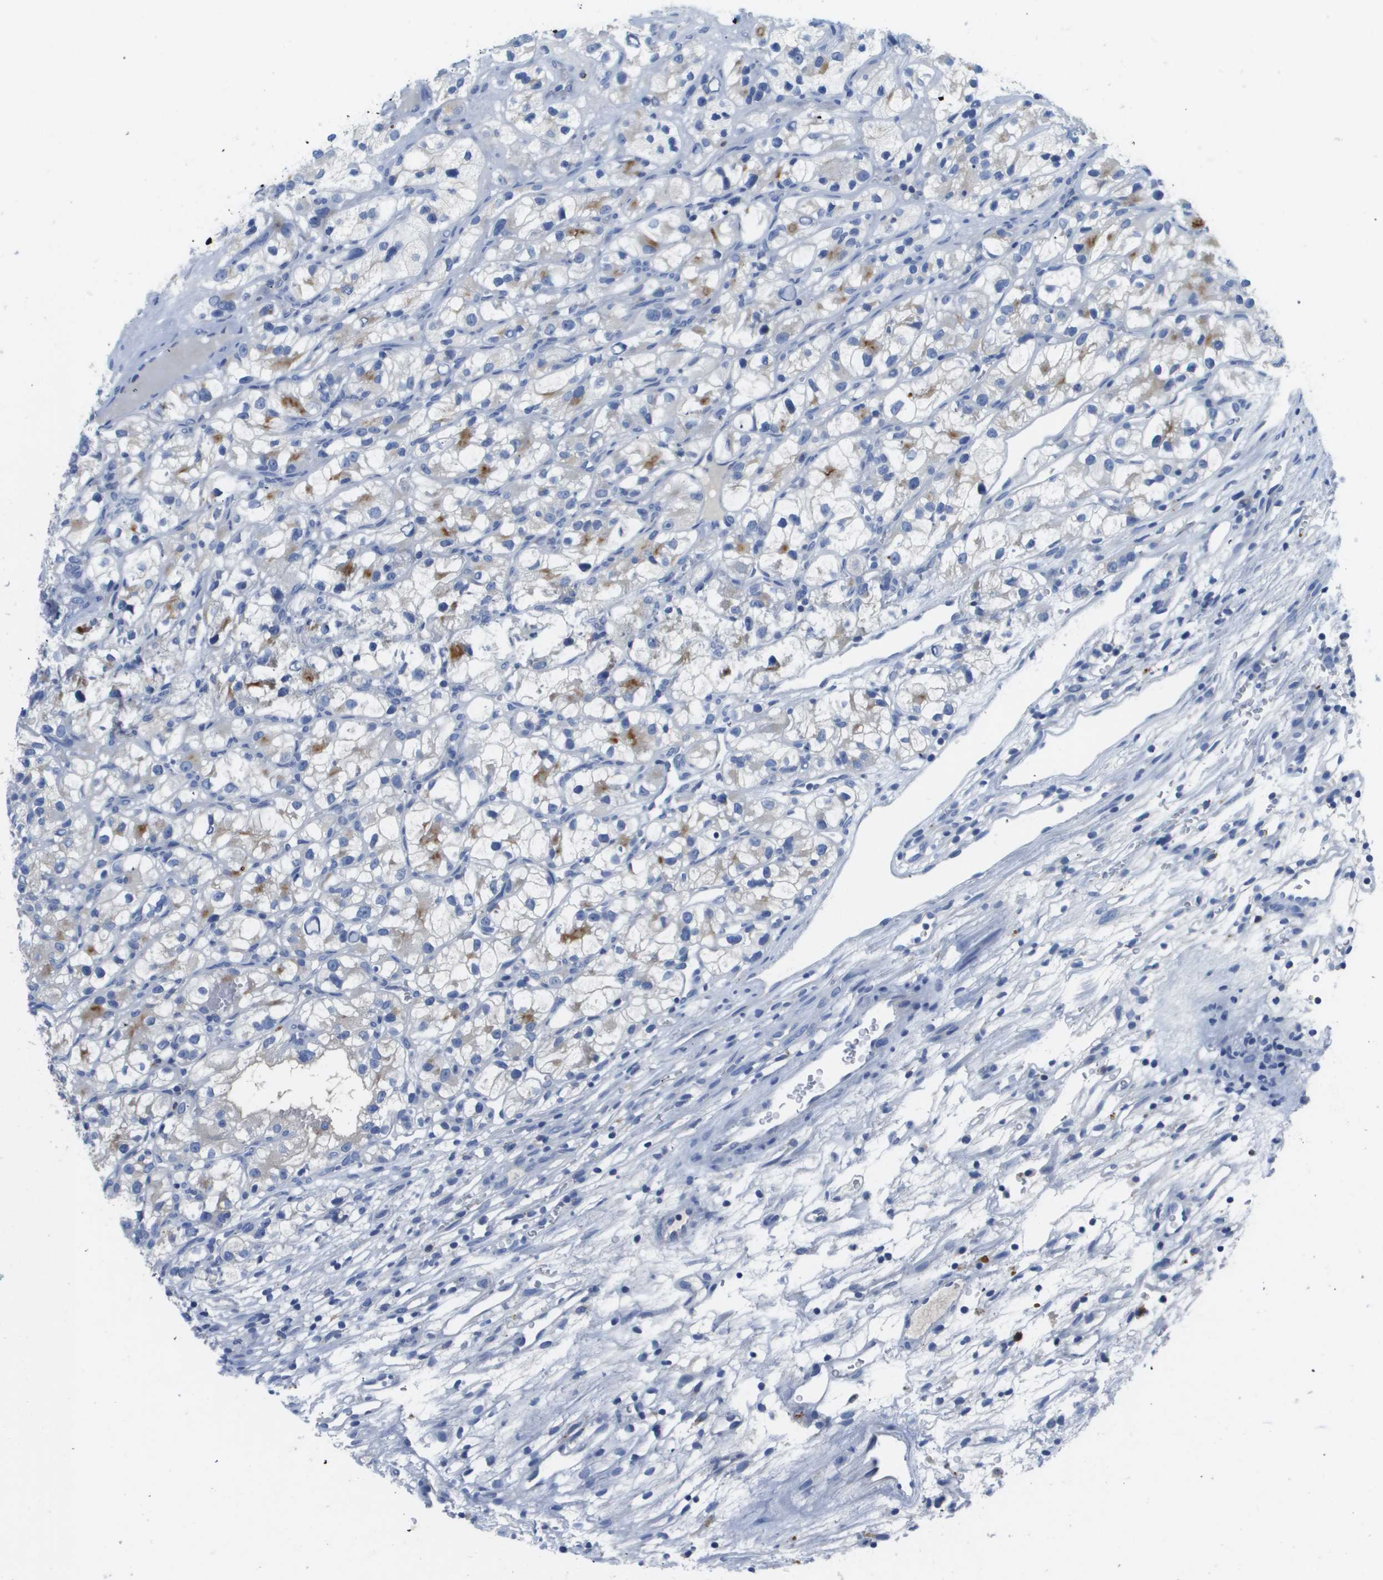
{"staining": {"intensity": "negative", "quantity": "none", "location": "none"}, "tissue": "renal cancer", "cell_type": "Tumor cells", "image_type": "cancer", "snomed": [{"axis": "morphology", "description": "Adenocarcinoma, NOS"}, {"axis": "topography", "description": "Kidney"}], "caption": "Protein analysis of renal adenocarcinoma shows no significant positivity in tumor cells.", "gene": "MS4A1", "patient": {"sex": "female", "age": 57}}